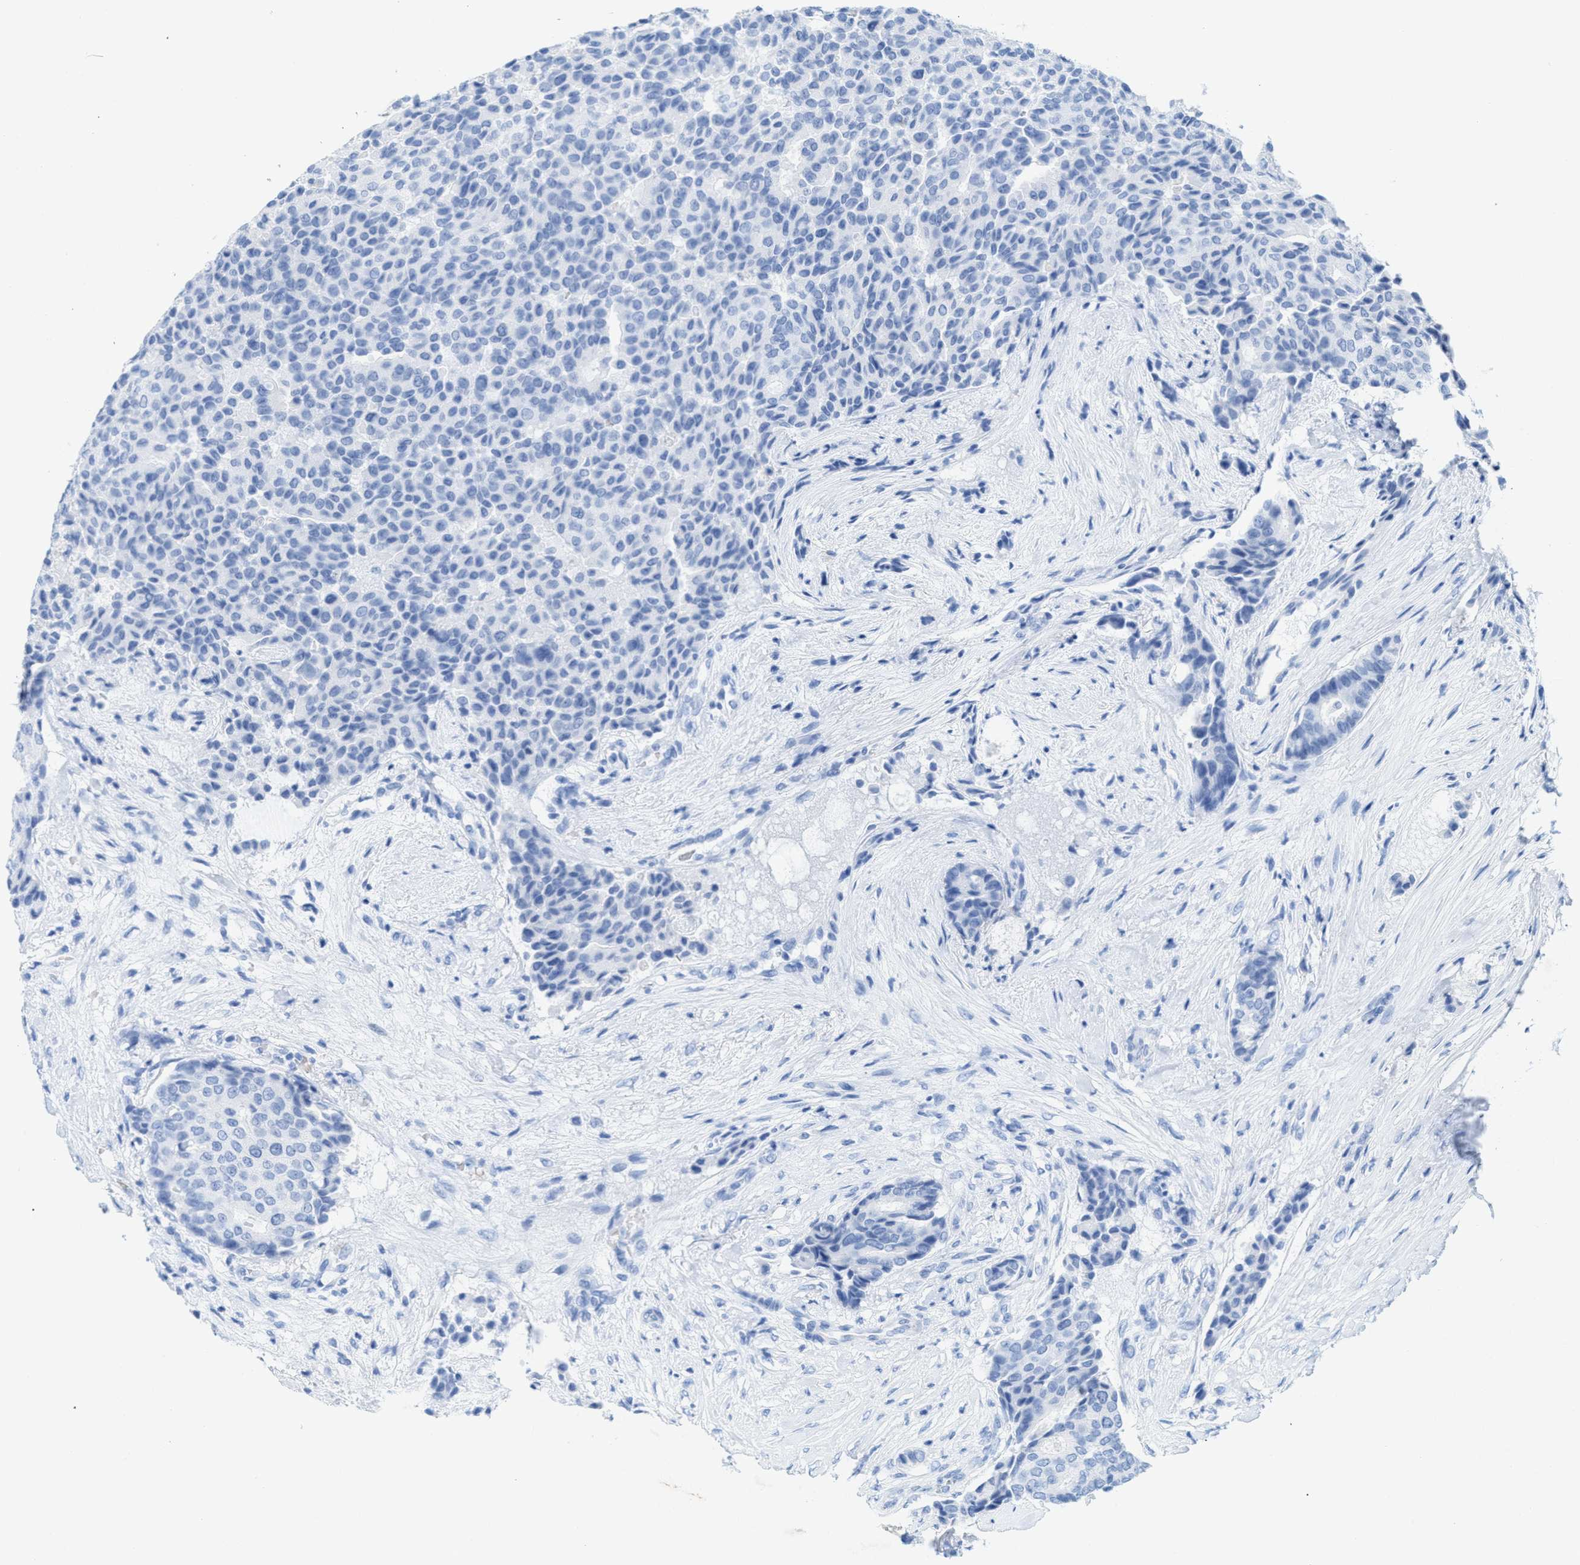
{"staining": {"intensity": "negative", "quantity": "none", "location": "none"}, "tissue": "breast cancer", "cell_type": "Tumor cells", "image_type": "cancer", "snomed": [{"axis": "morphology", "description": "Duct carcinoma"}, {"axis": "topography", "description": "Breast"}], "caption": "Immunohistochemistry (IHC) photomicrograph of neoplastic tissue: breast cancer (intraductal carcinoma) stained with DAB (3,3'-diaminobenzidine) demonstrates no significant protein staining in tumor cells.", "gene": "ANKFN1", "patient": {"sex": "female", "age": 75}}